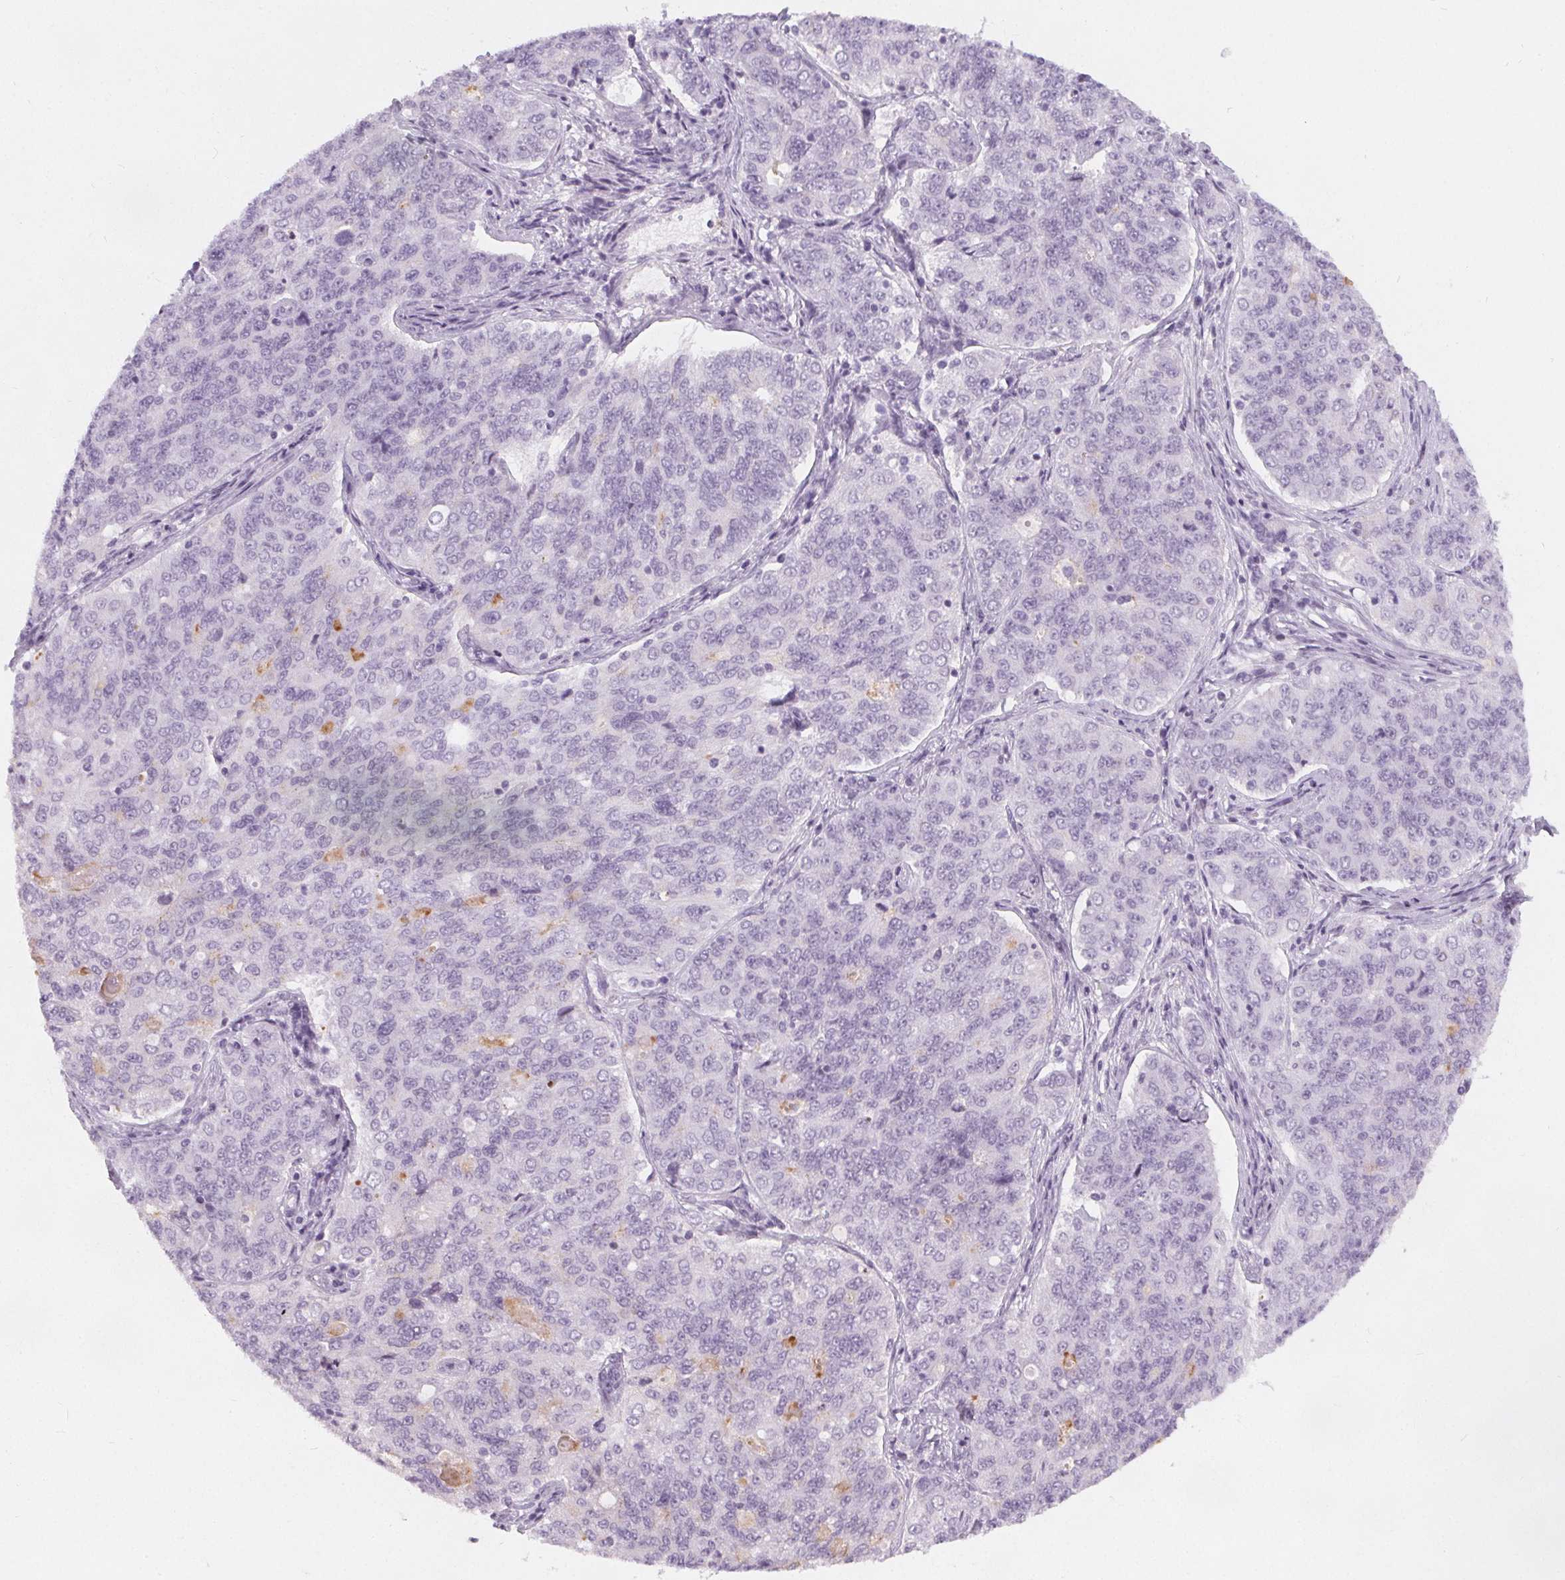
{"staining": {"intensity": "negative", "quantity": "none", "location": "none"}, "tissue": "endometrial cancer", "cell_type": "Tumor cells", "image_type": "cancer", "snomed": [{"axis": "morphology", "description": "Adenocarcinoma, NOS"}, {"axis": "topography", "description": "Endometrium"}], "caption": "High magnification brightfield microscopy of adenocarcinoma (endometrial) stained with DAB (3,3'-diaminobenzidine) (brown) and counterstained with hematoxylin (blue): tumor cells show no significant staining.", "gene": "SLC5A12", "patient": {"sex": "female", "age": 43}}